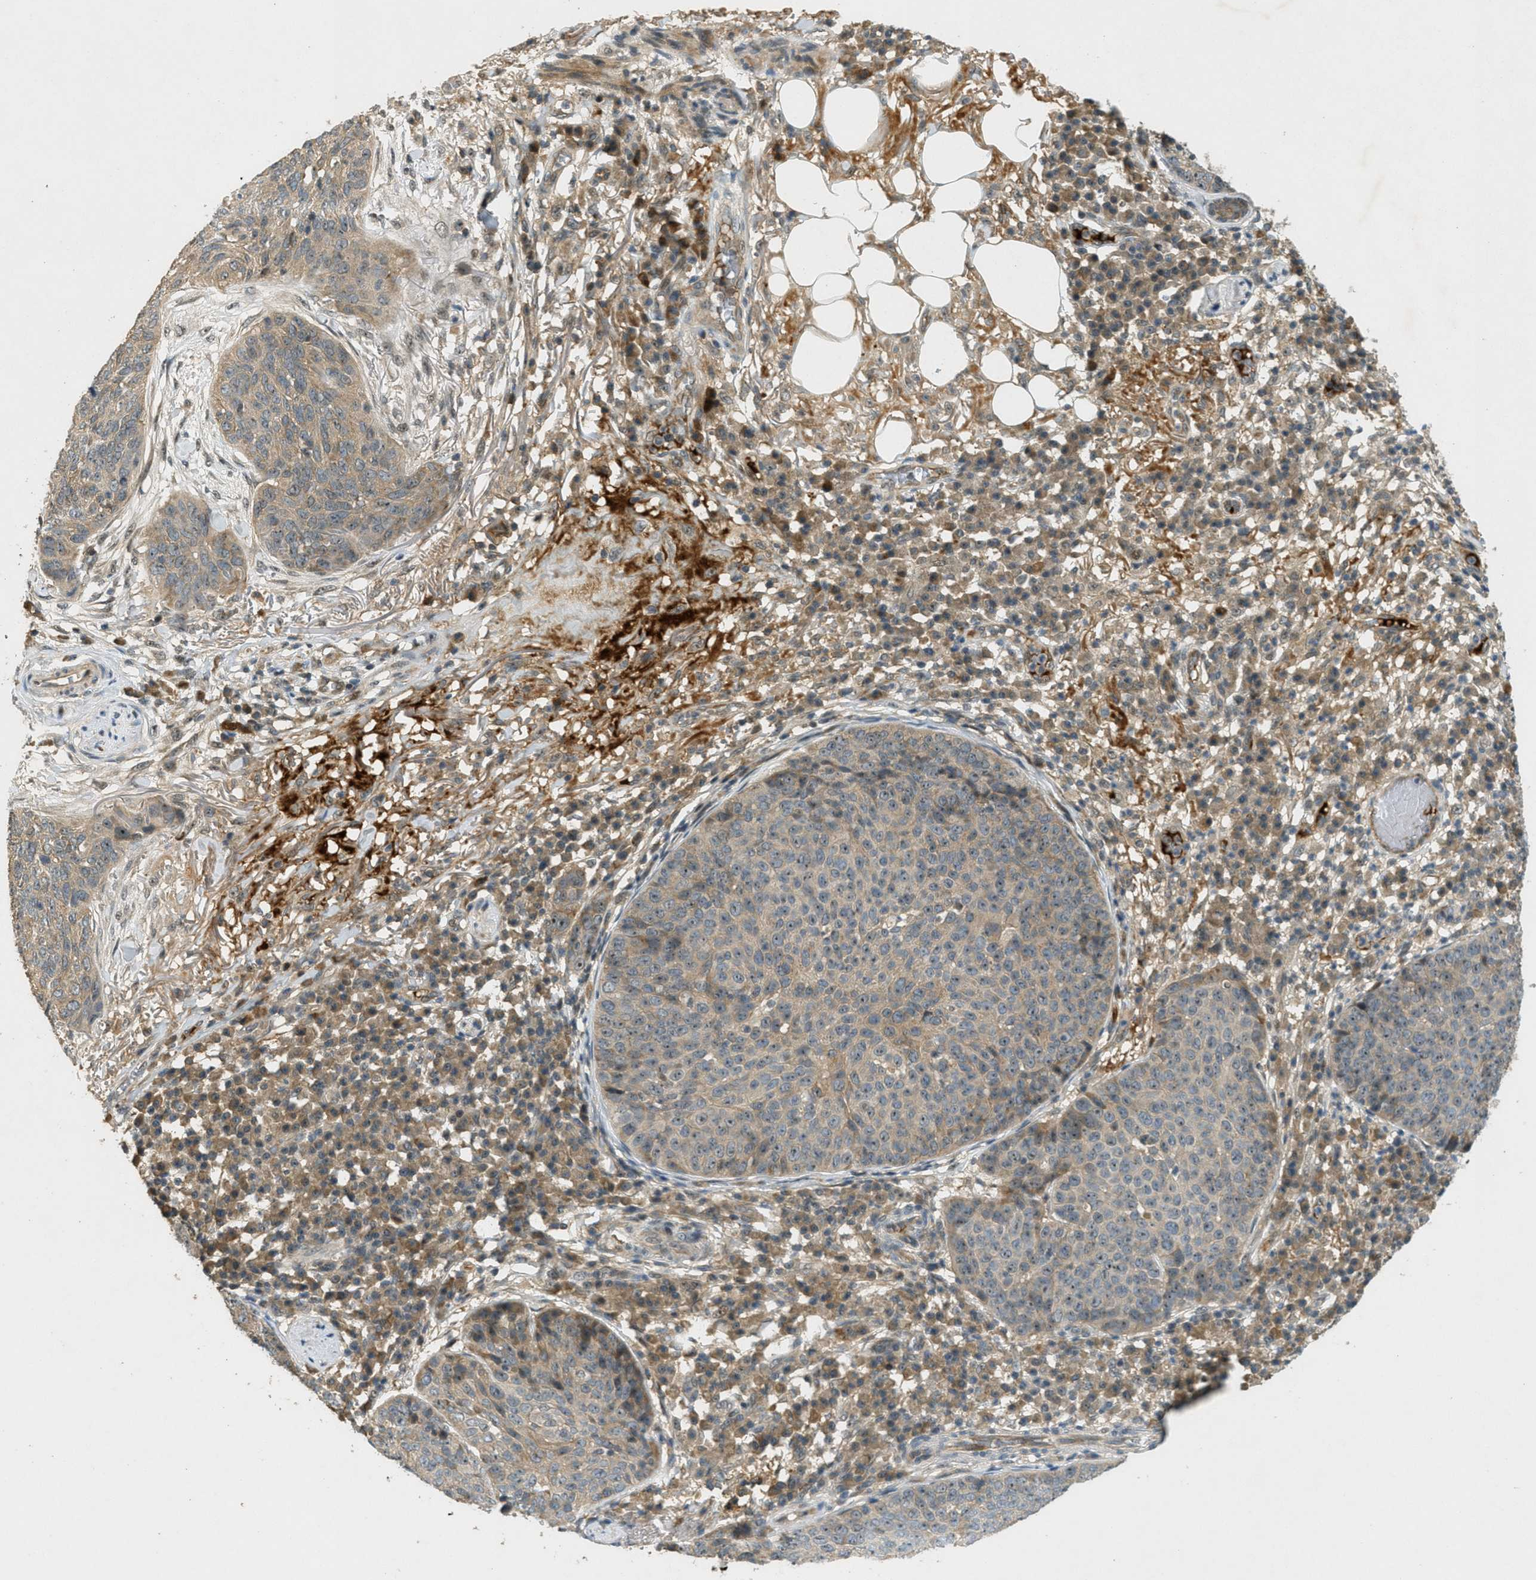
{"staining": {"intensity": "weak", "quantity": "25%-75%", "location": "cytoplasmic/membranous"}, "tissue": "skin cancer", "cell_type": "Tumor cells", "image_type": "cancer", "snomed": [{"axis": "morphology", "description": "Squamous cell carcinoma in situ, NOS"}, {"axis": "morphology", "description": "Squamous cell carcinoma, NOS"}, {"axis": "topography", "description": "Skin"}], "caption": "Brown immunohistochemical staining in skin squamous cell carcinoma in situ demonstrates weak cytoplasmic/membranous expression in about 25%-75% of tumor cells. Using DAB (brown) and hematoxylin (blue) stains, captured at high magnification using brightfield microscopy.", "gene": "STK11", "patient": {"sex": "male", "age": 93}}